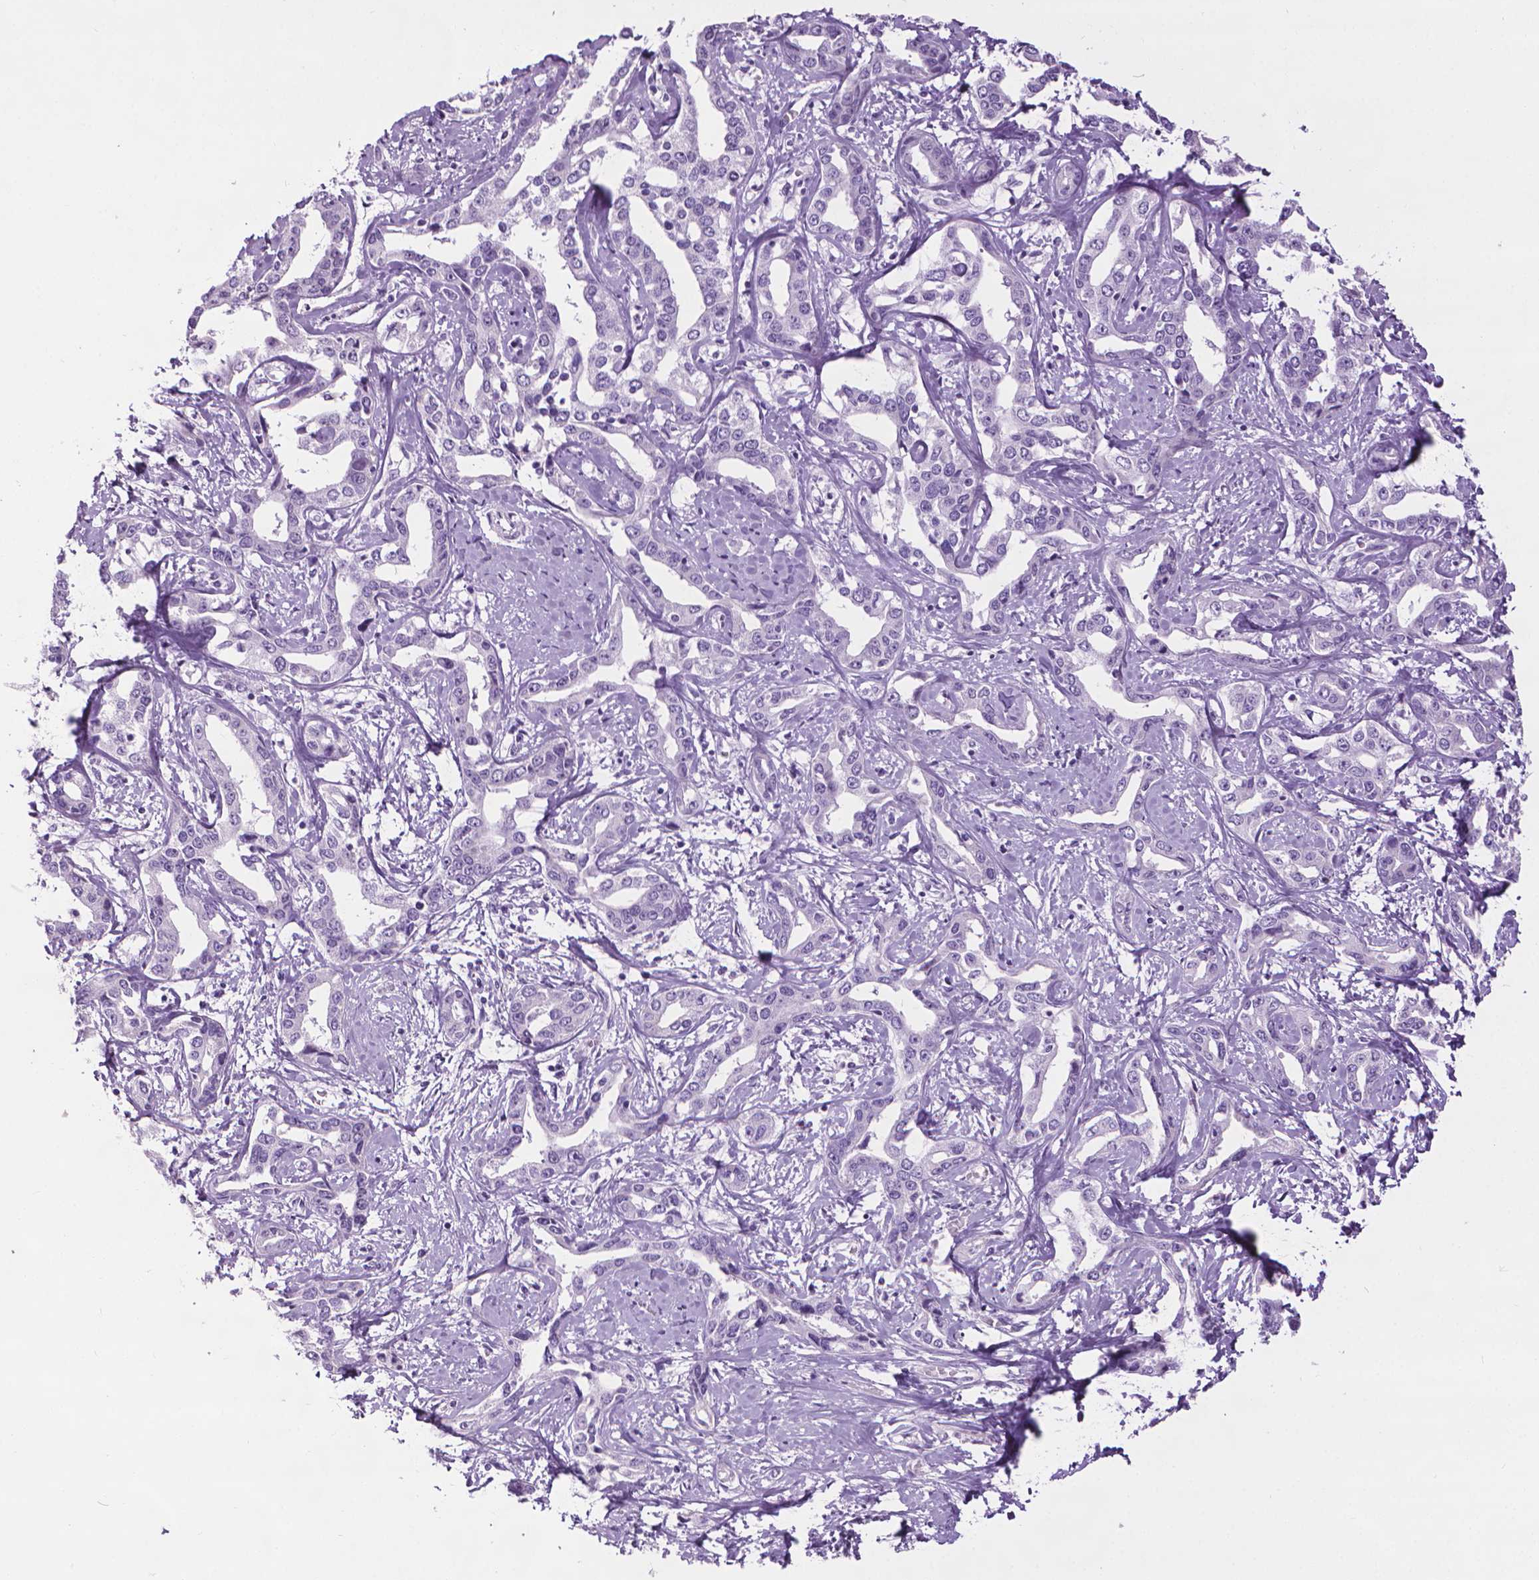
{"staining": {"intensity": "negative", "quantity": "none", "location": "none"}, "tissue": "liver cancer", "cell_type": "Tumor cells", "image_type": "cancer", "snomed": [{"axis": "morphology", "description": "Cholangiocarcinoma"}, {"axis": "topography", "description": "Liver"}], "caption": "This is a histopathology image of IHC staining of cholangiocarcinoma (liver), which shows no staining in tumor cells.", "gene": "DNAI7", "patient": {"sex": "male", "age": 59}}